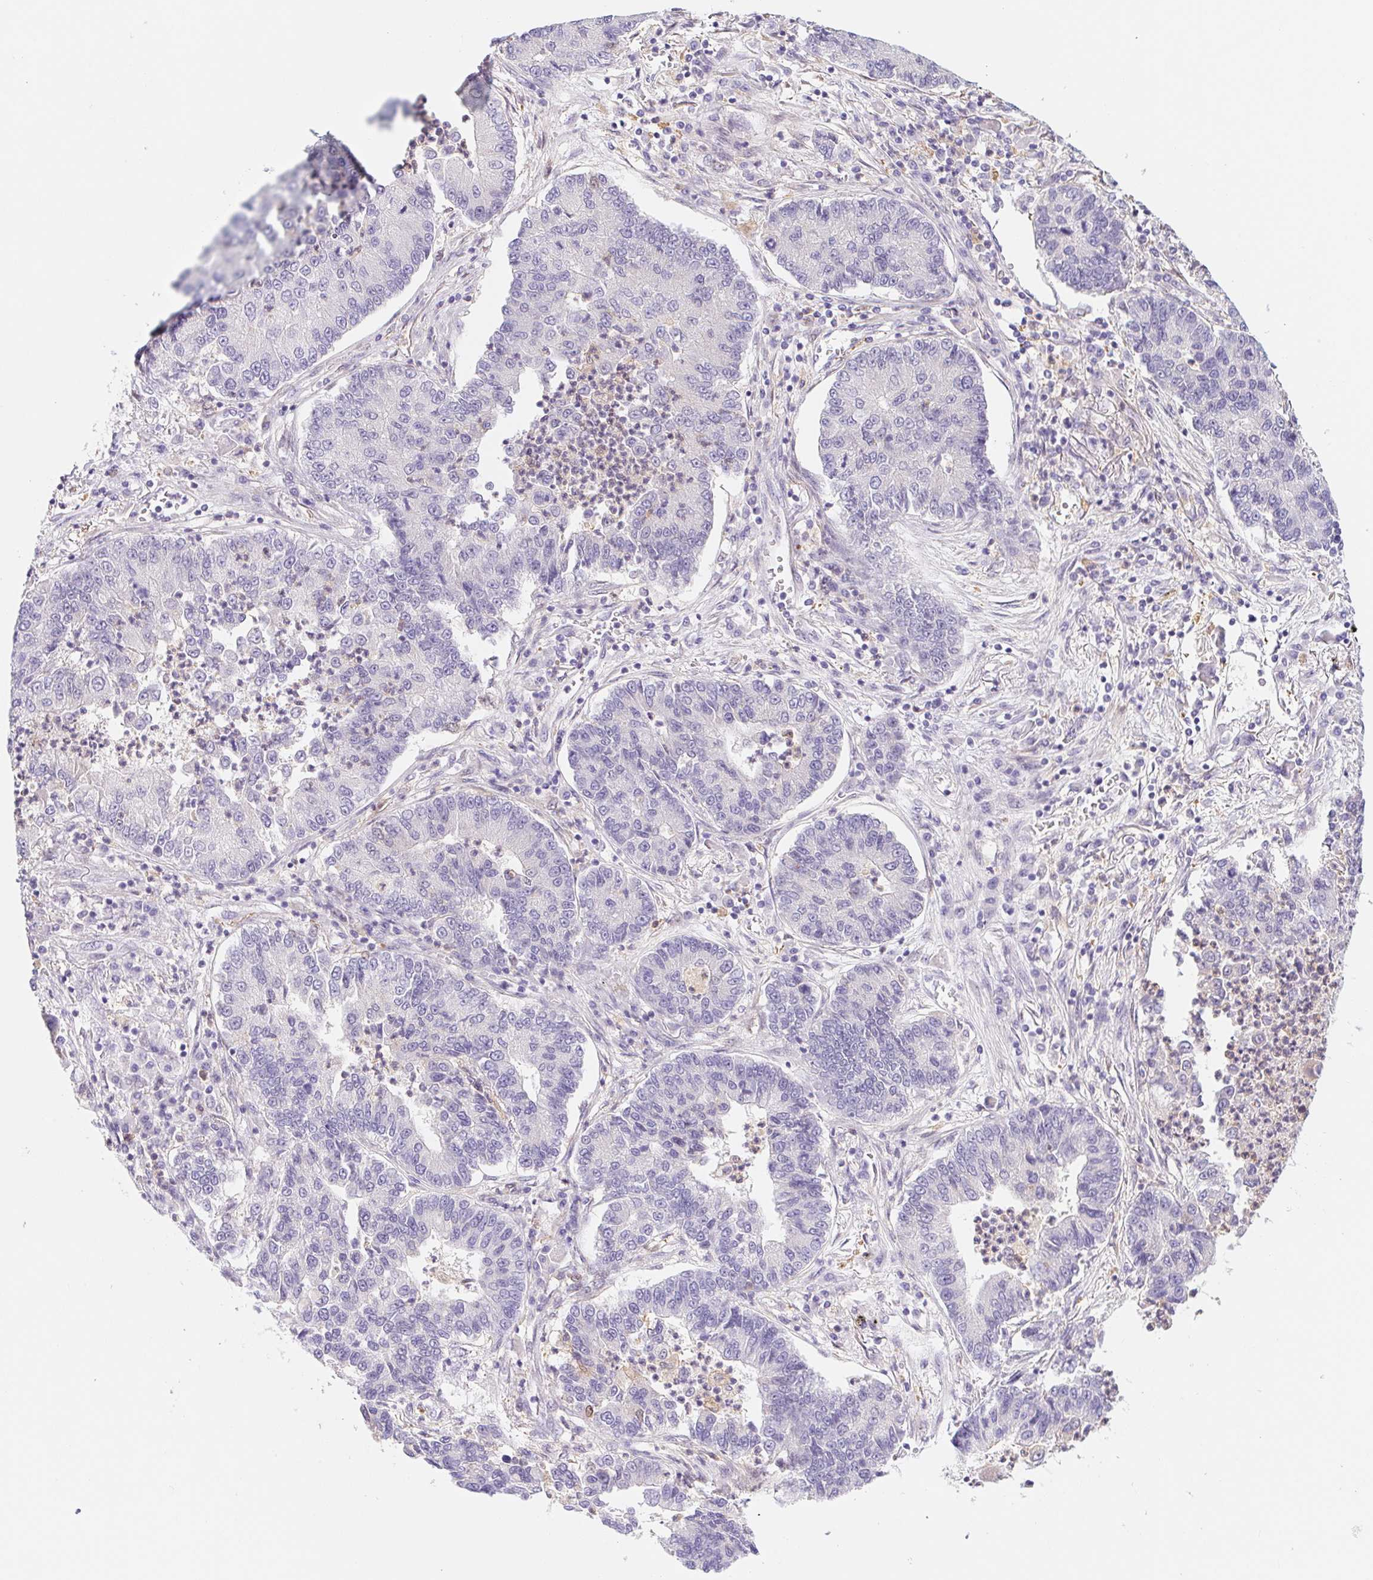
{"staining": {"intensity": "negative", "quantity": "none", "location": "none"}, "tissue": "lung cancer", "cell_type": "Tumor cells", "image_type": "cancer", "snomed": [{"axis": "morphology", "description": "Adenocarcinoma, NOS"}, {"axis": "topography", "description": "Lung"}], "caption": "An immunohistochemistry histopathology image of lung cancer is shown. There is no staining in tumor cells of lung cancer.", "gene": "DYNC2LI1", "patient": {"sex": "female", "age": 57}}